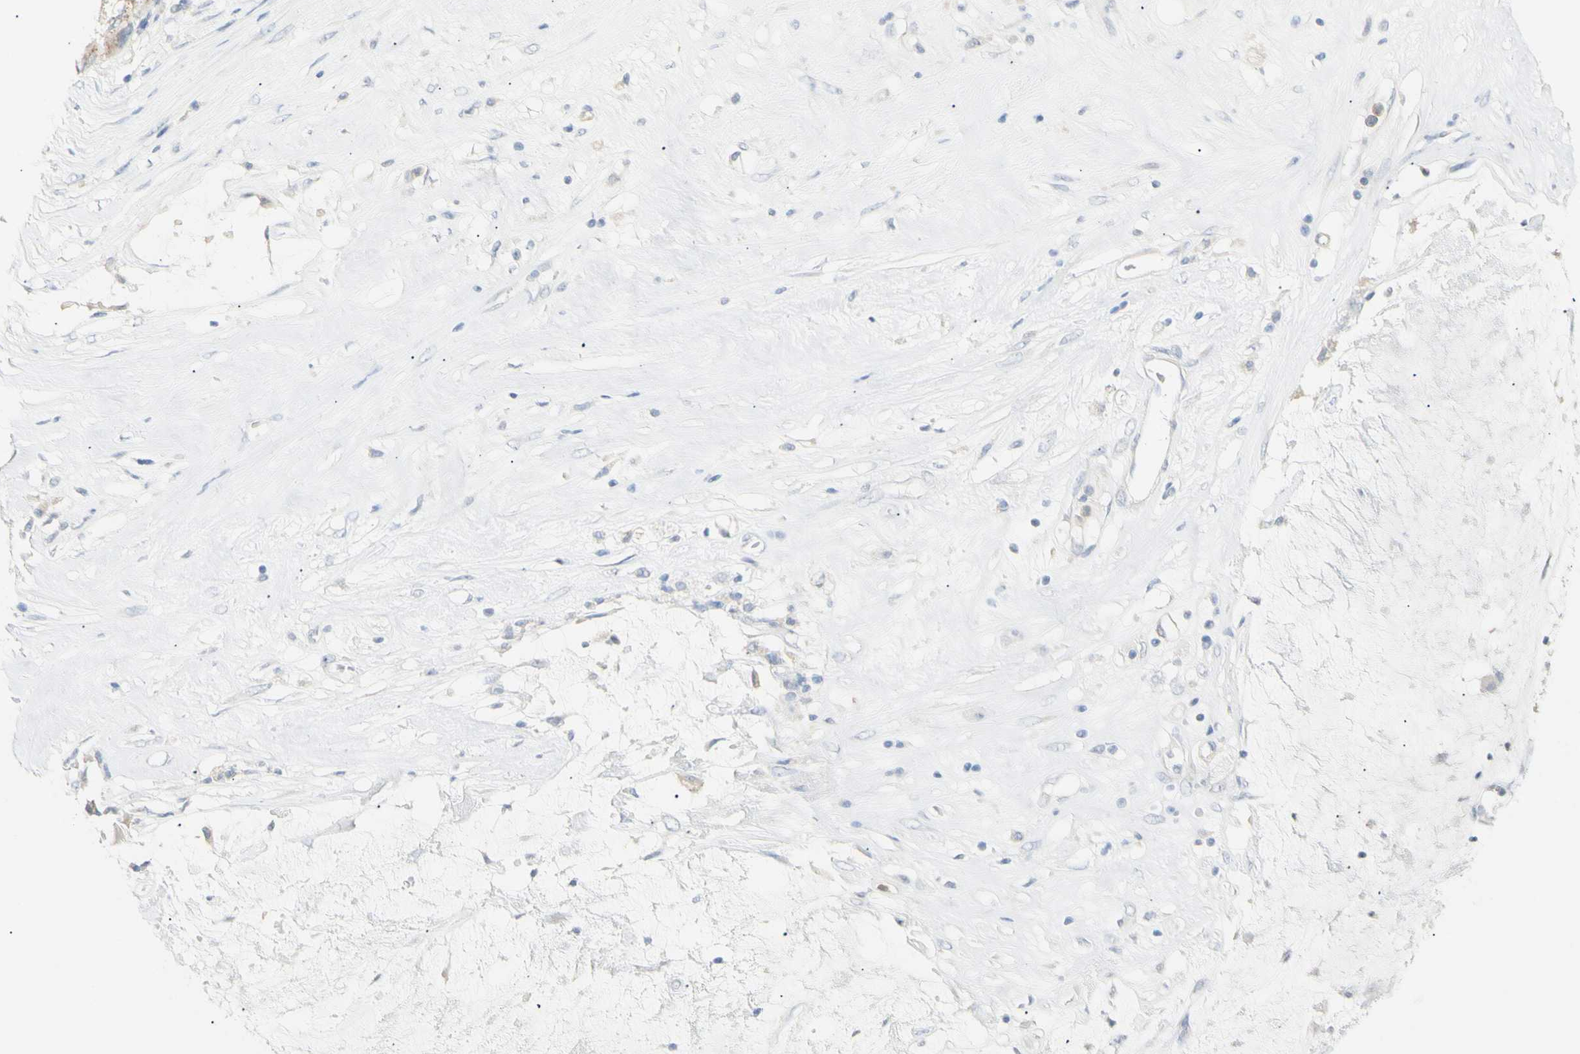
{"staining": {"intensity": "moderate", "quantity": ">75%", "location": "cytoplasmic/membranous"}, "tissue": "ovarian cancer", "cell_type": "Tumor cells", "image_type": "cancer", "snomed": [{"axis": "morphology", "description": "Cystadenocarcinoma, mucinous, NOS"}, {"axis": "topography", "description": "Ovary"}], "caption": "About >75% of tumor cells in human ovarian cancer (mucinous cystadenocarcinoma) demonstrate moderate cytoplasmic/membranous protein positivity as visualized by brown immunohistochemical staining.", "gene": "B4GALNT3", "patient": {"sex": "female", "age": 80}}